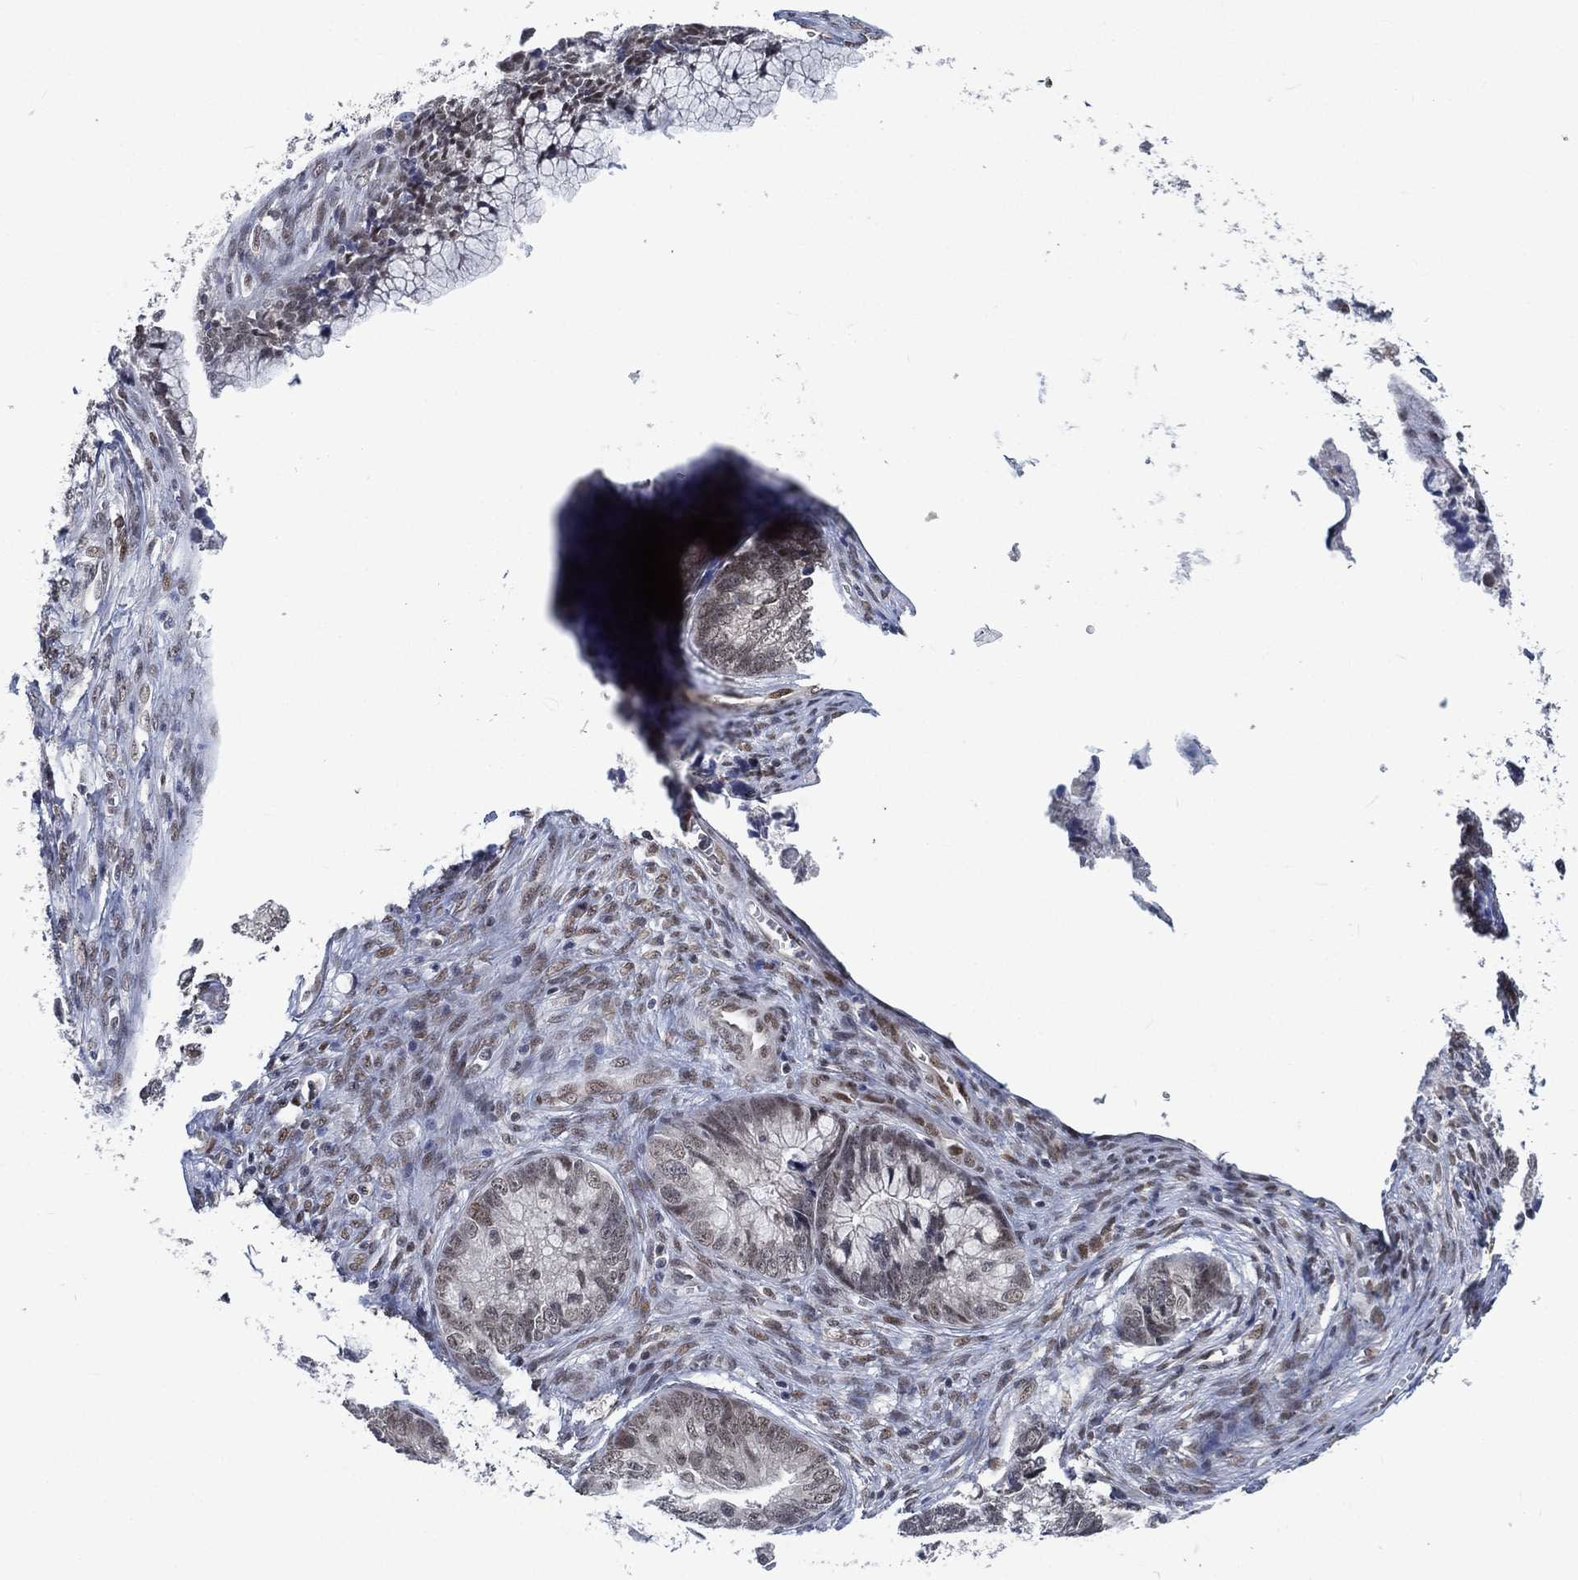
{"staining": {"intensity": "negative", "quantity": "none", "location": "none"}, "tissue": "cervical cancer", "cell_type": "Tumor cells", "image_type": "cancer", "snomed": [{"axis": "morphology", "description": "Adenocarcinoma, NOS"}, {"axis": "topography", "description": "Cervix"}], "caption": "High magnification brightfield microscopy of adenocarcinoma (cervical) stained with DAB (3,3'-diaminobenzidine) (brown) and counterstained with hematoxylin (blue): tumor cells show no significant positivity. The staining is performed using DAB brown chromogen with nuclei counter-stained in using hematoxylin.", "gene": "YLPM1", "patient": {"sex": "female", "age": 44}}